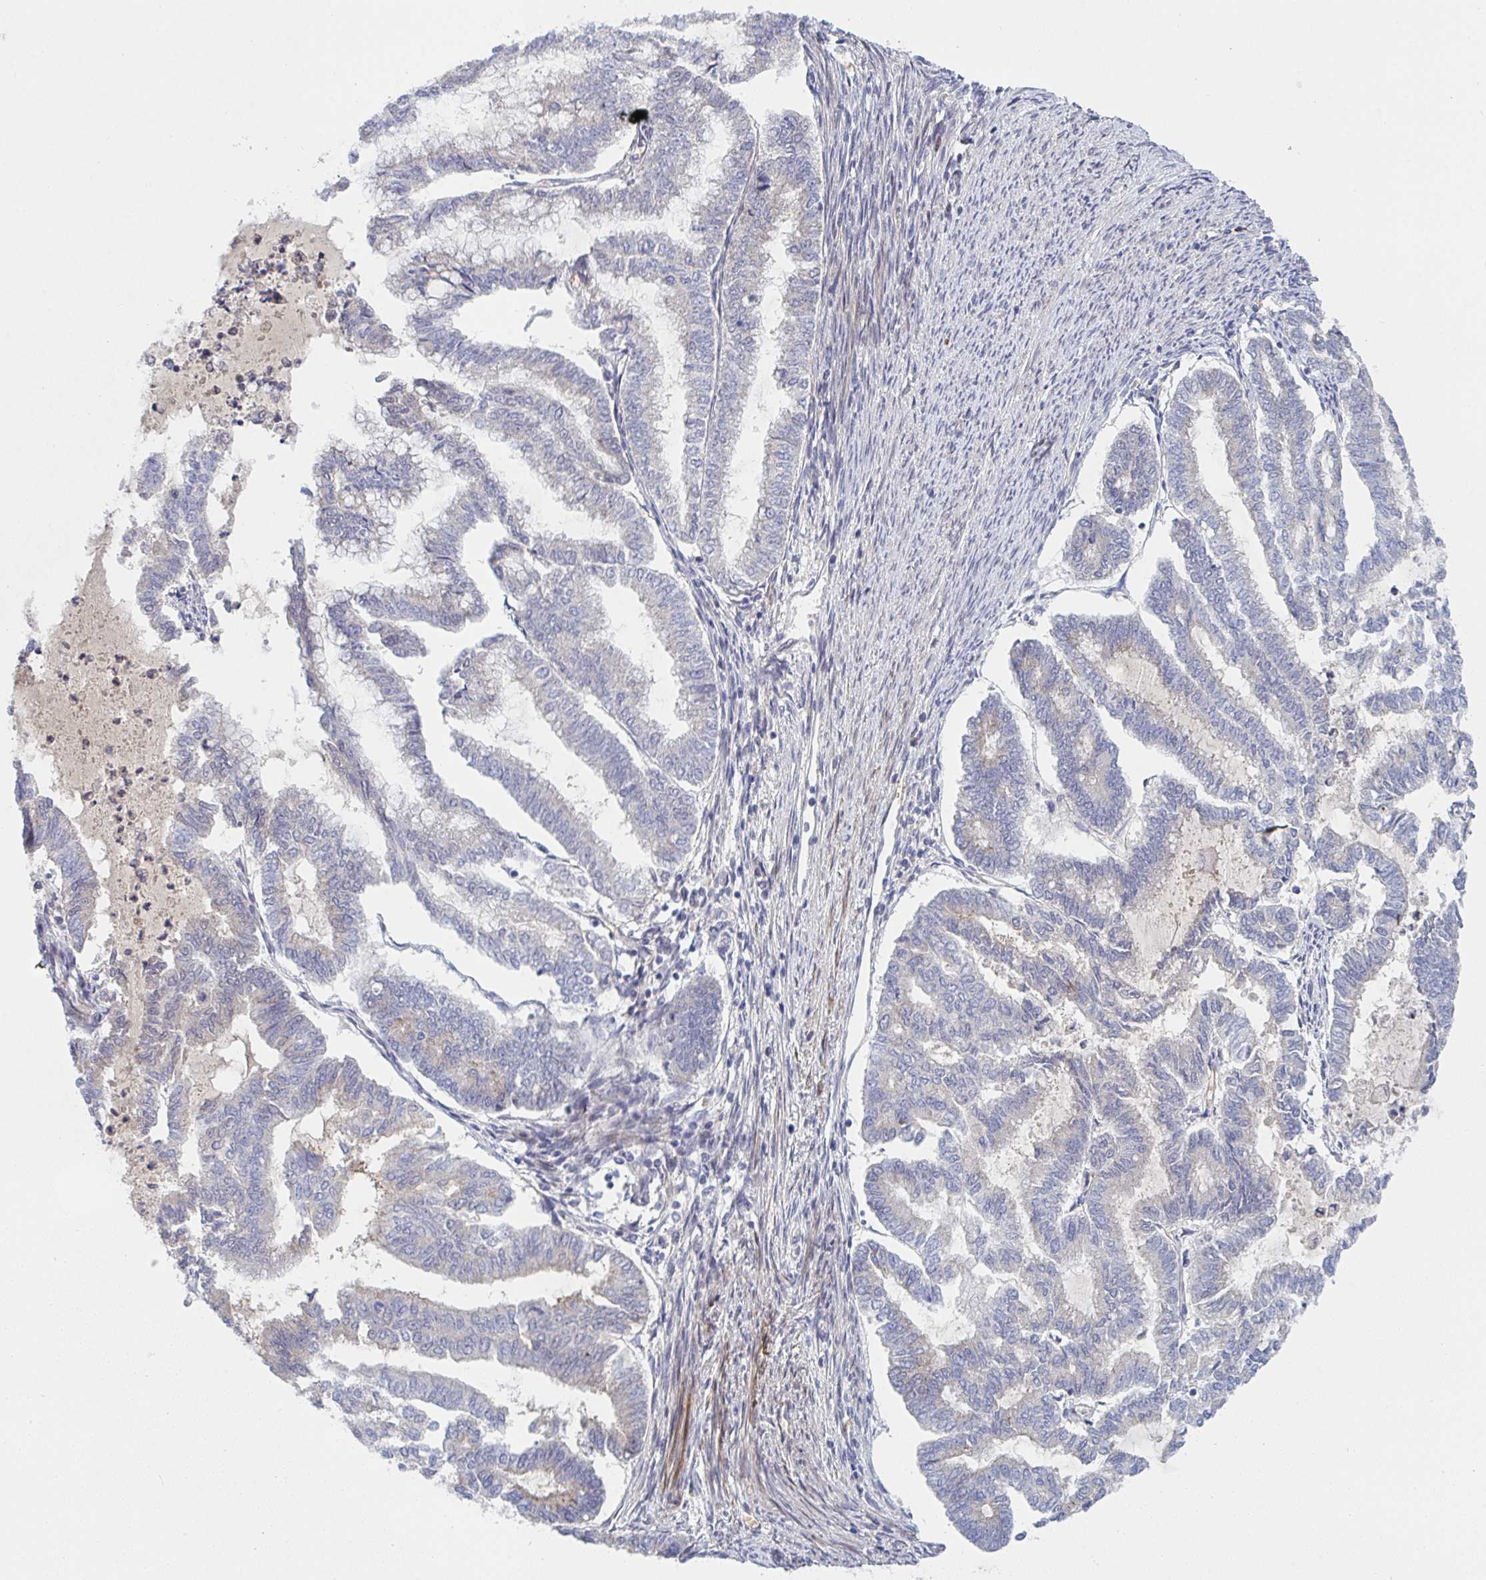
{"staining": {"intensity": "negative", "quantity": "none", "location": "none"}, "tissue": "endometrial cancer", "cell_type": "Tumor cells", "image_type": "cancer", "snomed": [{"axis": "morphology", "description": "Adenocarcinoma, NOS"}, {"axis": "topography", "description": "Endometrium"}], "caption": "The micrograph exhibits no significant expression in tumor cells of endometrial cancer.", "gene": "TNFSF4", "patient": {"sex": "female", "age": 79}}